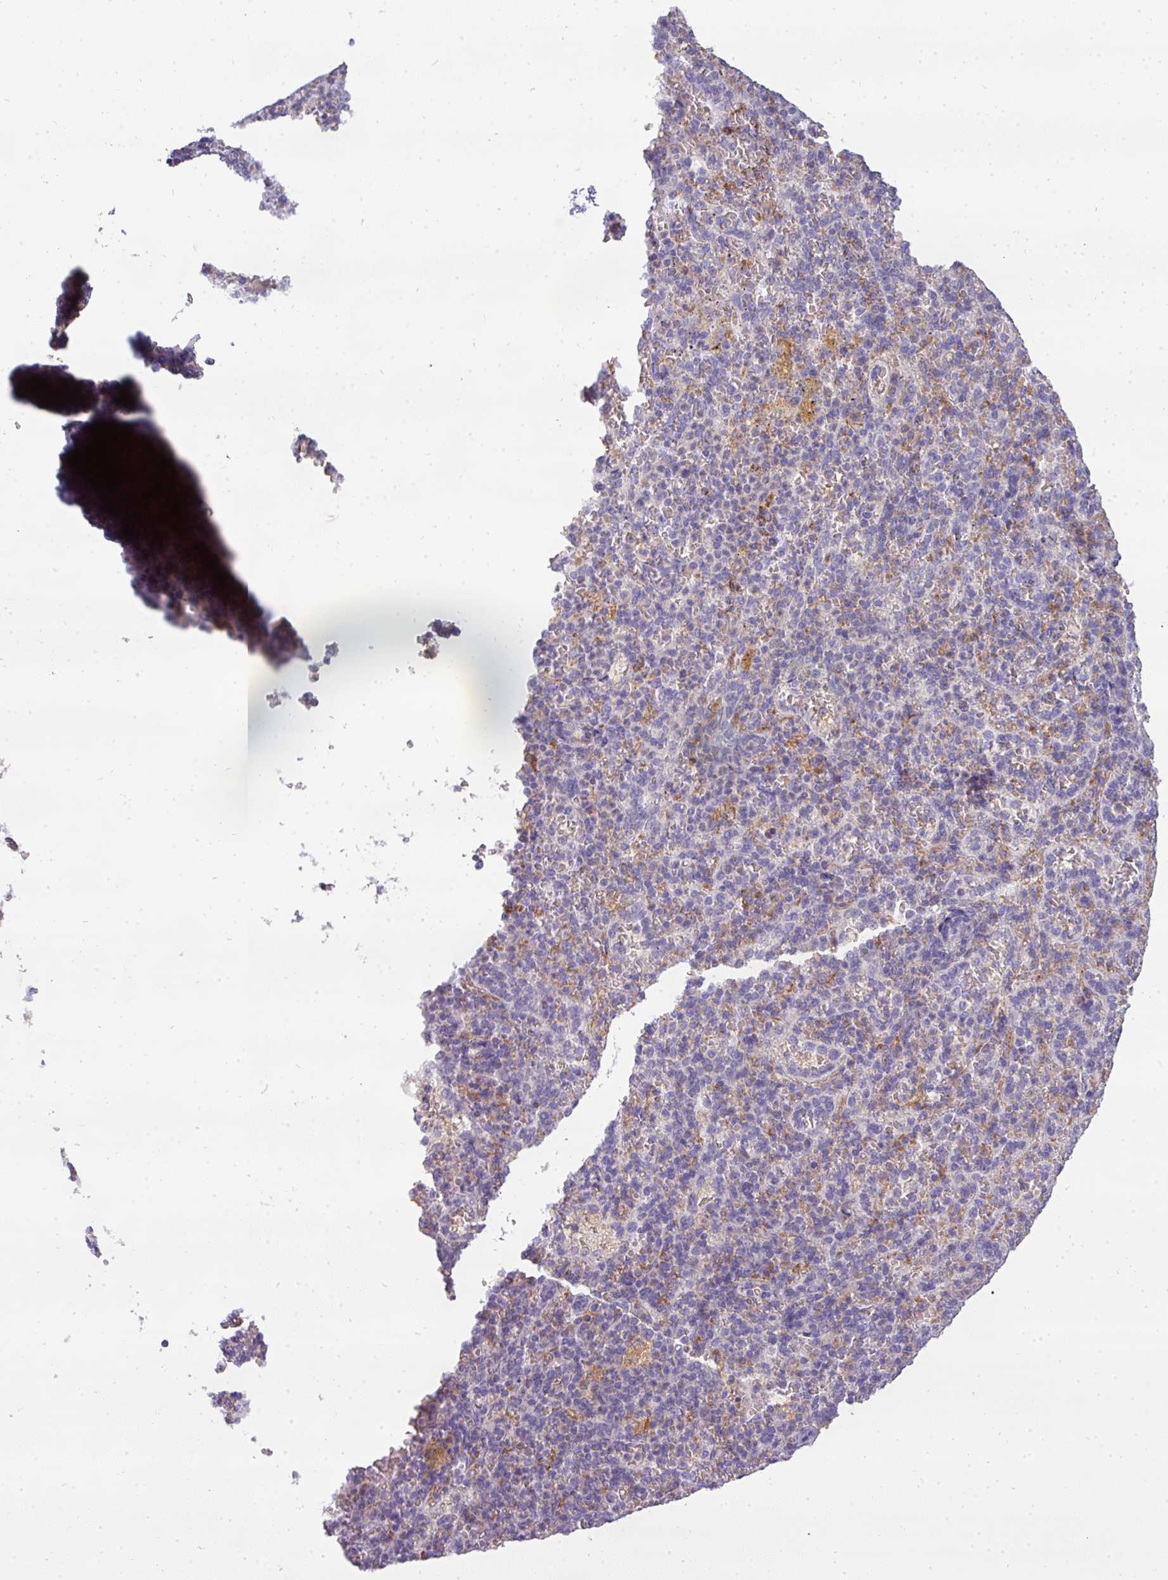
{"staining": {"intensity": "negative", "quantity": "none", "location": "none"}, "tissue": "spleen", "cell_type": "Cells in red pulp", "image_type": "normal", "snomed": [{"axis": "morphology", "description": "Normal tissue, NOS"}, {"axis": "topography", "description": "Spleen"}], "caption": "Spleen stained for a protein using immunohistochemistry (IHC) exhibits no staining cells in red pulp.", "gene": "ATP6V1D", "patient": {"sex": "female", "age": 21}}